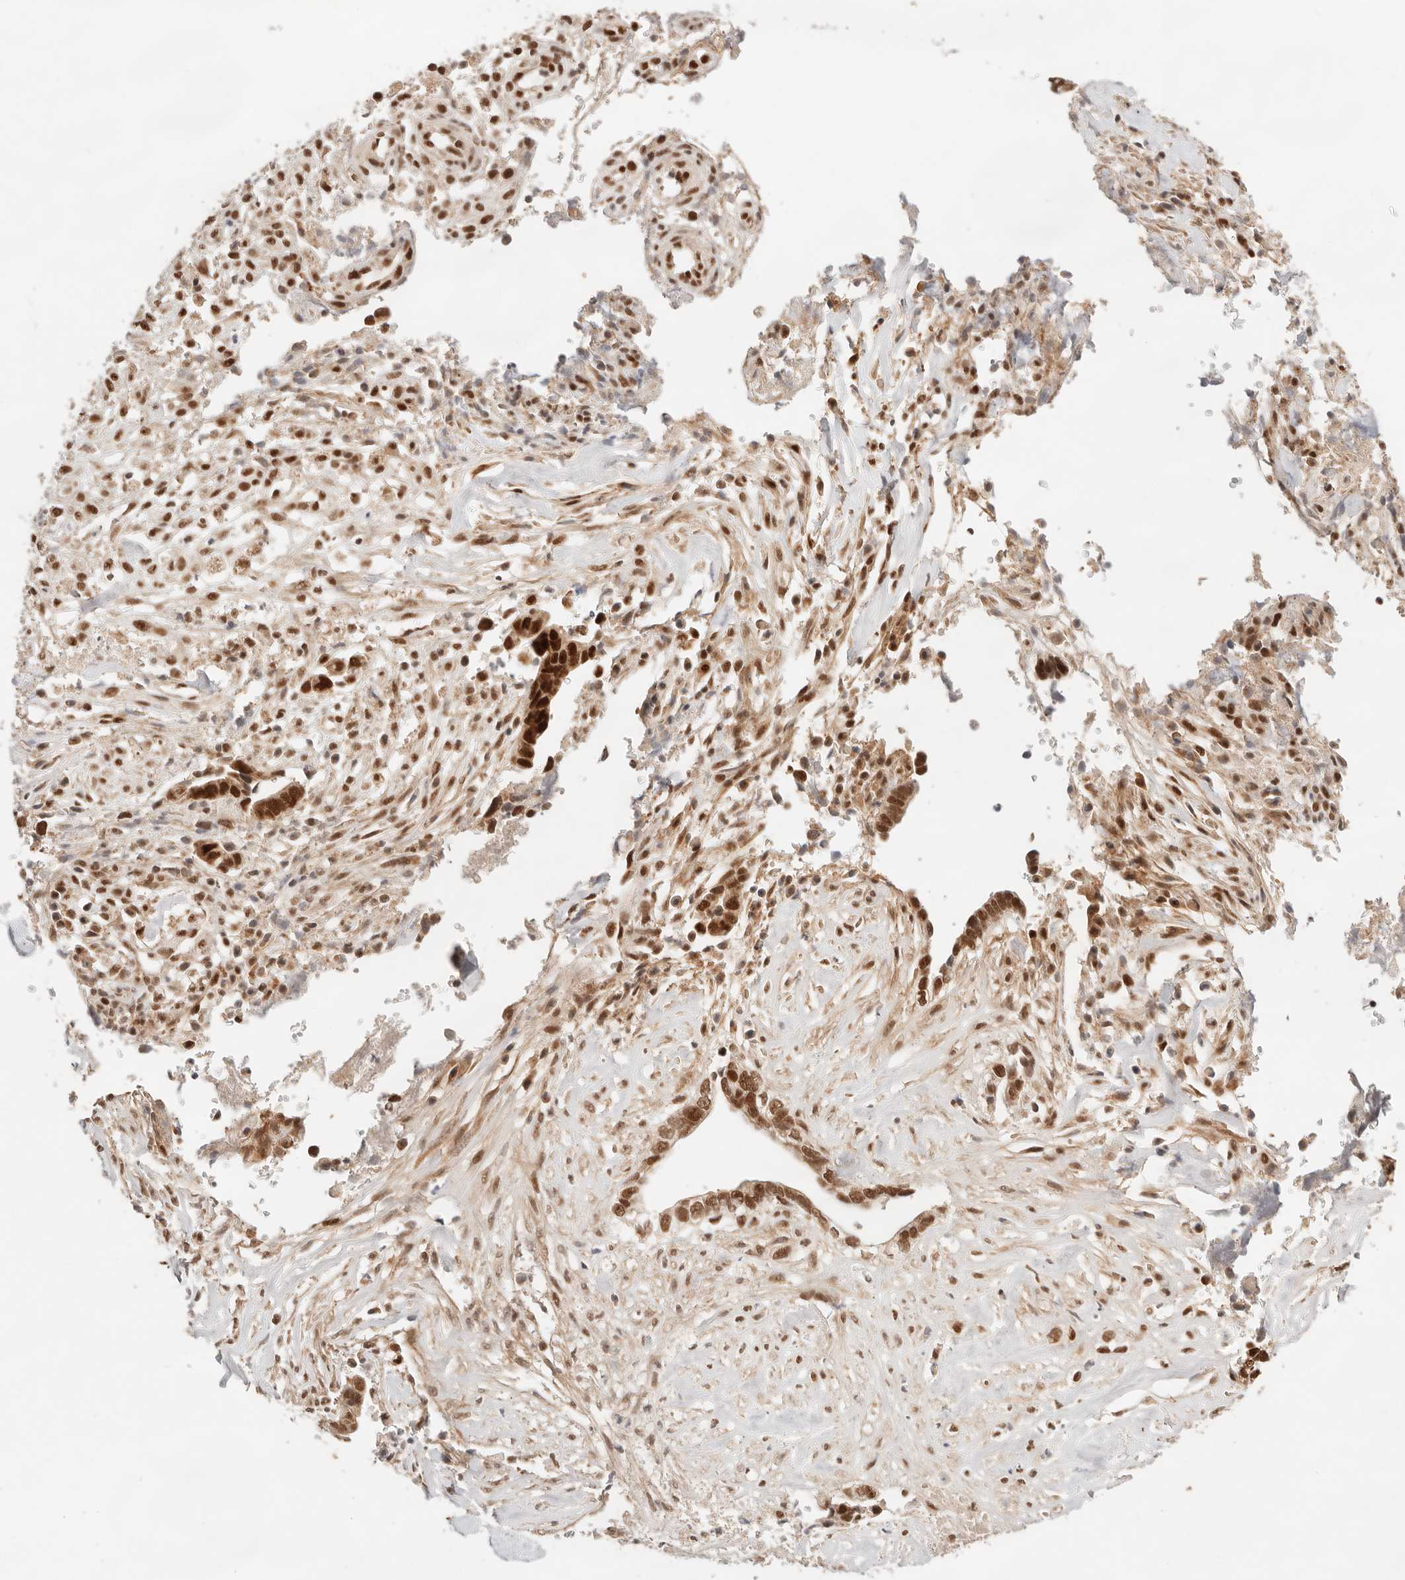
{"staining": {"intensity": "moderate", "quantity": ">75%", "location": "nuclear"}, "tissue": "liver cancer", "cell_type": "Tumor cells", "image_type": "cancer", "snomed": [{"axis": "morphology", "description": "Cholangiocarcinoma"}, {"axis": "topography", "description": "Liver"}], "caption": "Human liver cancer stained with a brown dye exhibits moderate nuclear positive positivity in approximately >75% of tumor cells.", "gene": "GTF2E2", "patient": {"sex": "female", "age": 79}}